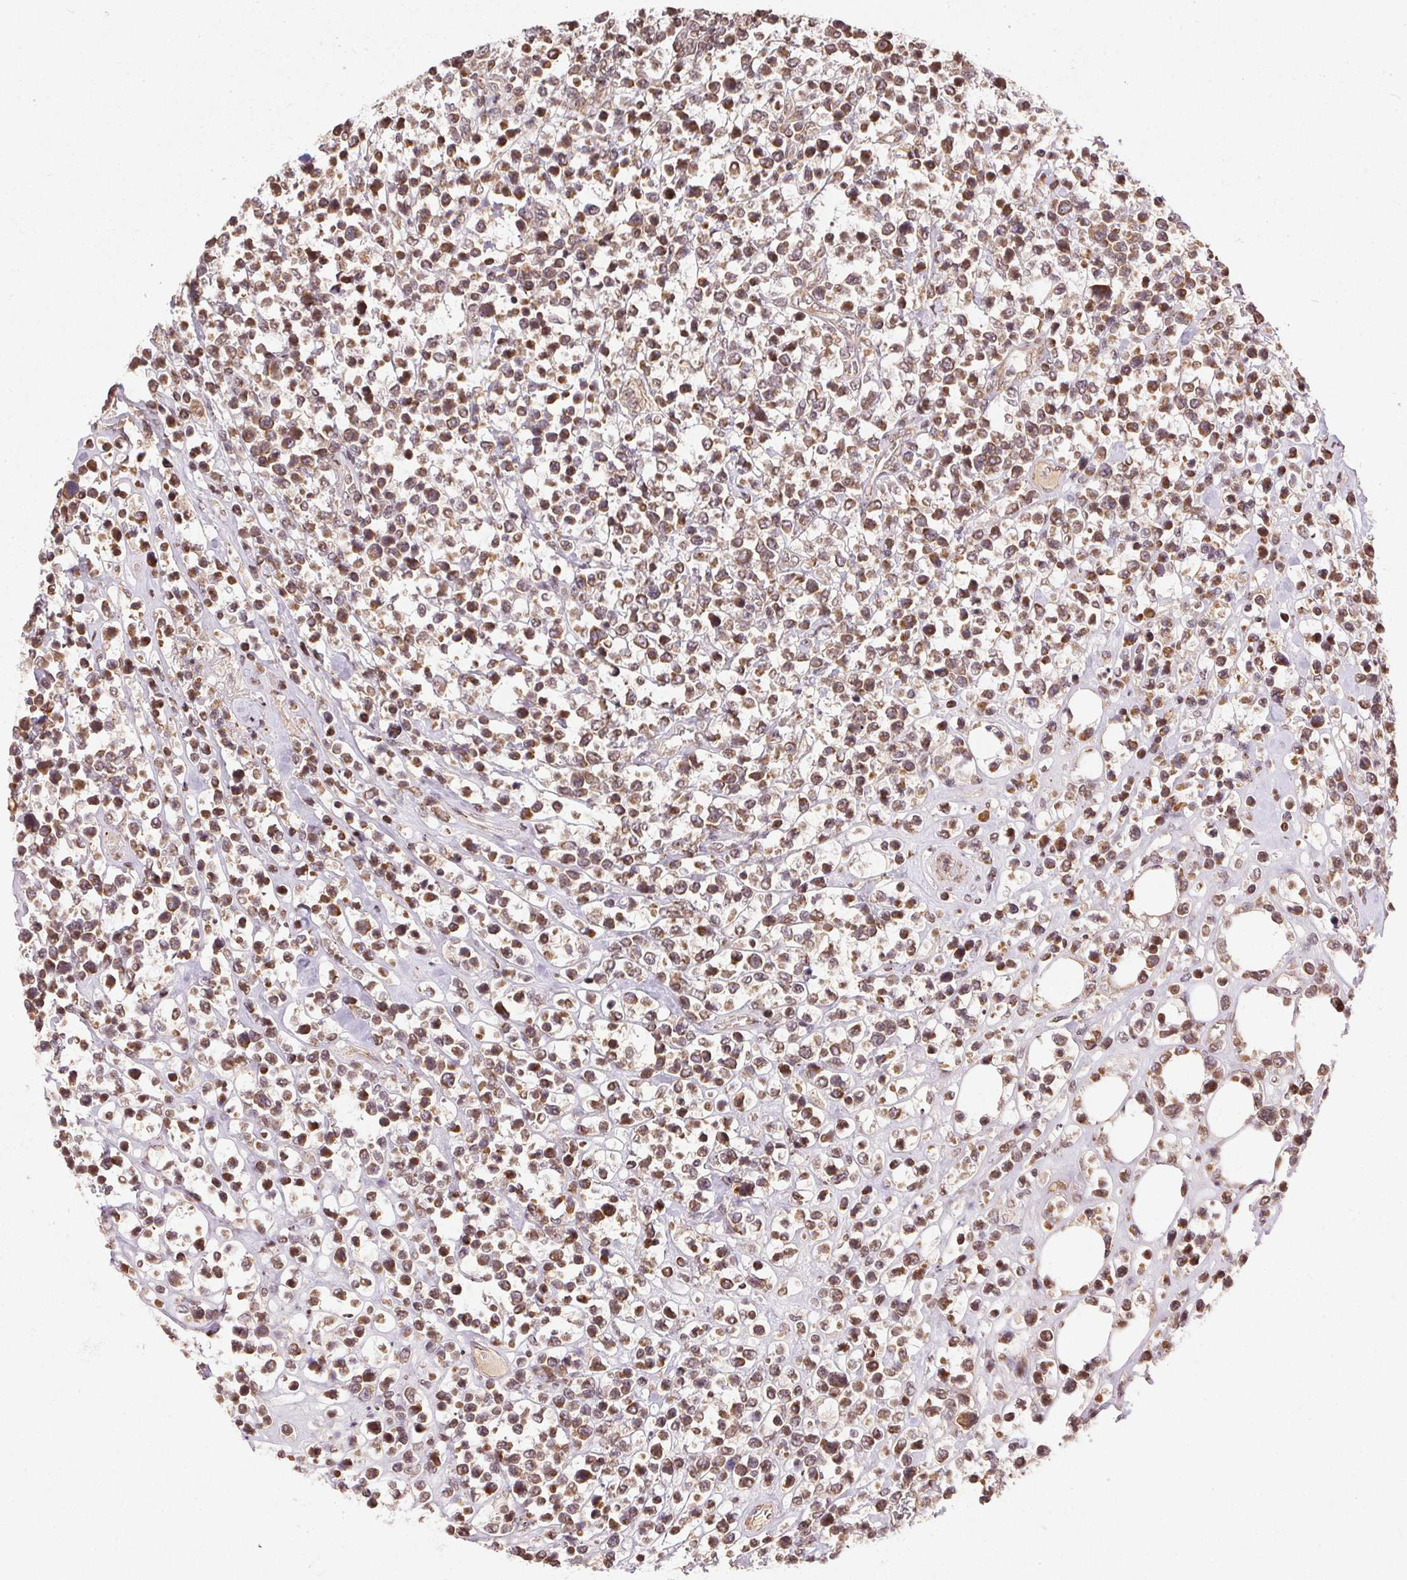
{"staining": {"intensity": "moderate", "quantity": ">75%", "location": "cytoplasmic/membranous"}, "tissue": "lymphoma", "cell_type": "Tumor cells", "image_type": "cancer", "snomed": [{"axis": "morphology", "description": "Malignant lymphoma, non-Hodgkin's type, High grade"}, {"axis": "topography", "description": "Soft tissue"}], "caption": "Lymphoma stained with a brown dye shows moderate cytoplasmic/membranous positive staining in approximately >75% of tumor cells.", "gene": "SPRED2", "patient": {"sex": "female", "age": 56}}